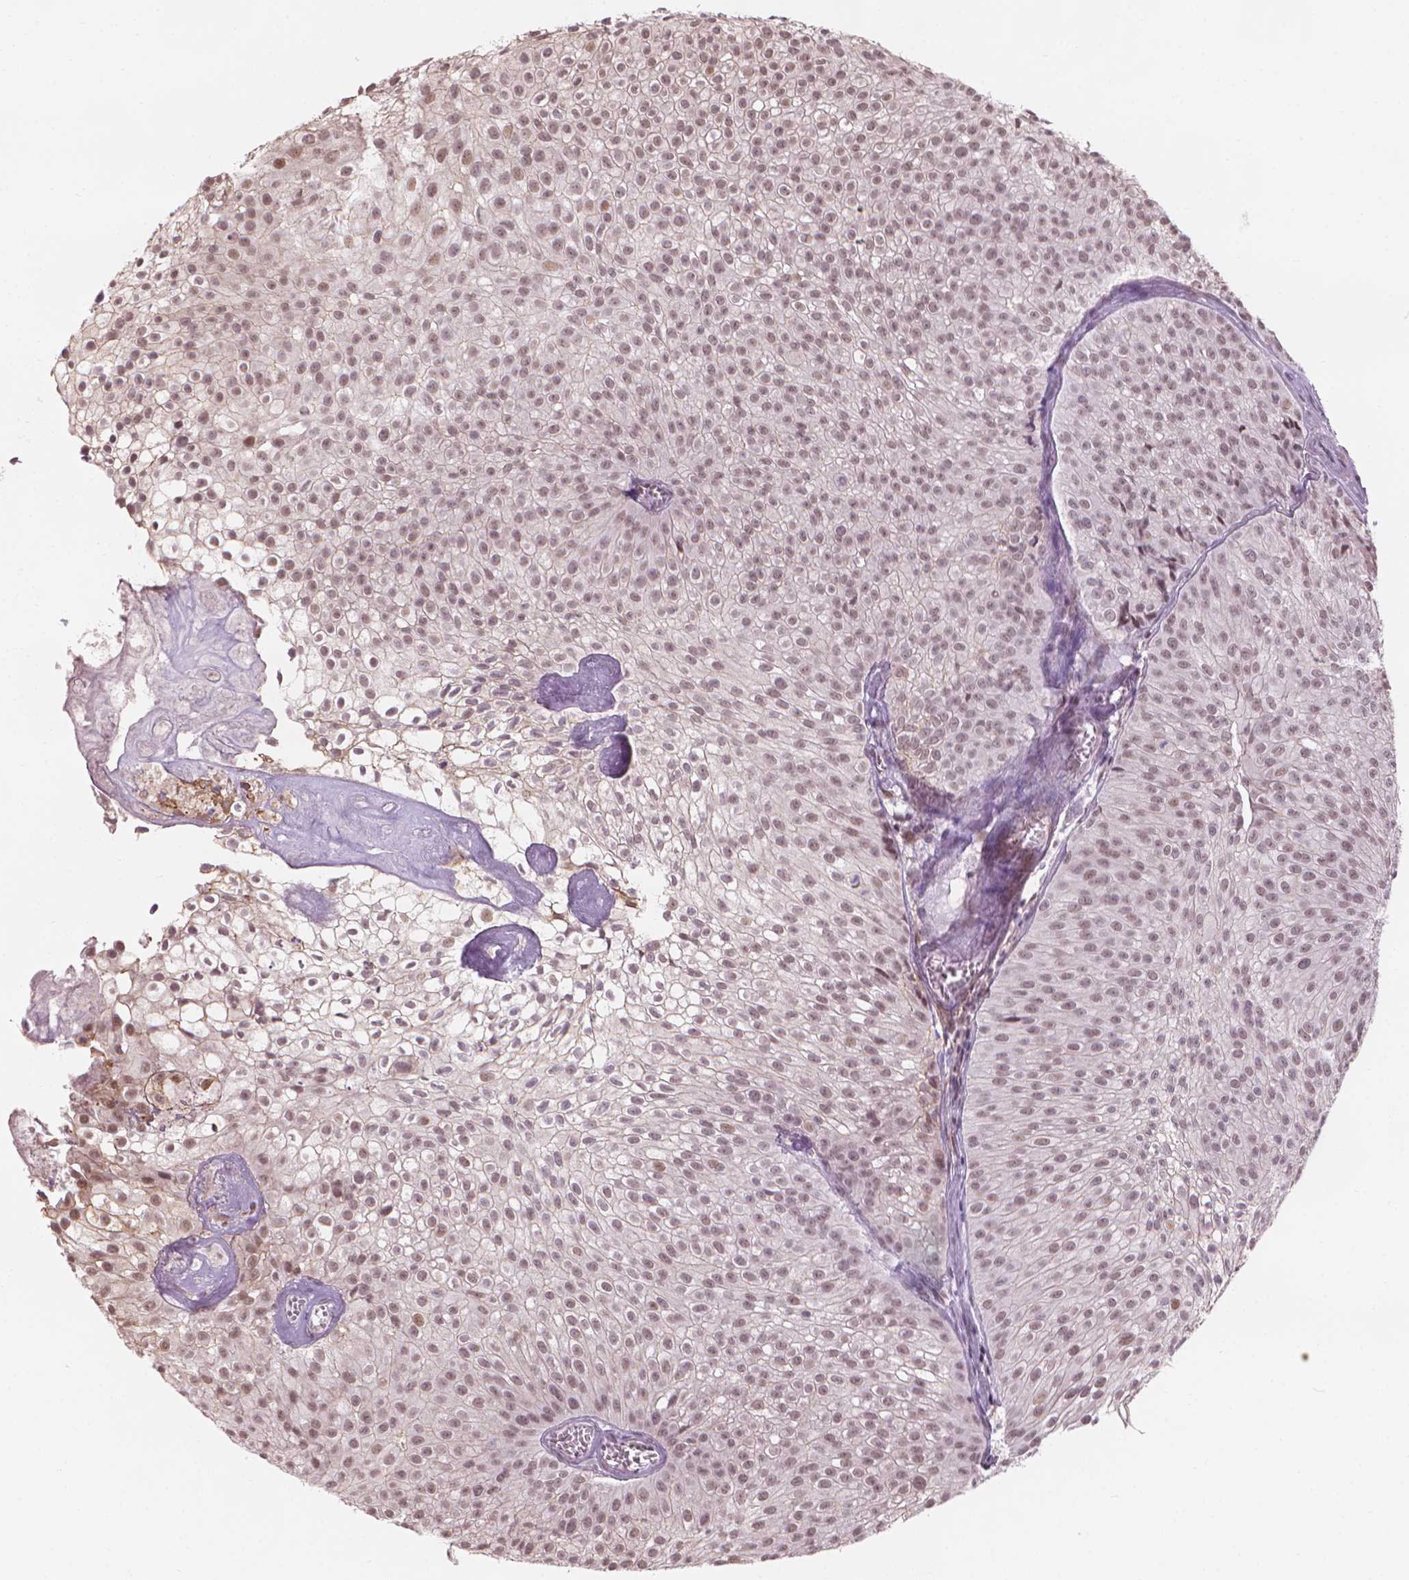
{"staining": {"intensity": "weak", "quantity": ">75%", "location": "nuclear"}, "tissue": "urothelial cancer", "cell_type": "Tumor cells", "image_type": "cancer", "snomed": [{"axis": "morphology", "description": "Urothelial carcinoma, Low grade"}, {"axis": "topography", "description": "Urinary bladder"}], "caption": "Human urothelial carcinoma (low-grade) stained with a protein marker reveals weak staining in tumor cells.", "gene": "HOXD4", "patient": {"sex": "male", "age": 70}}